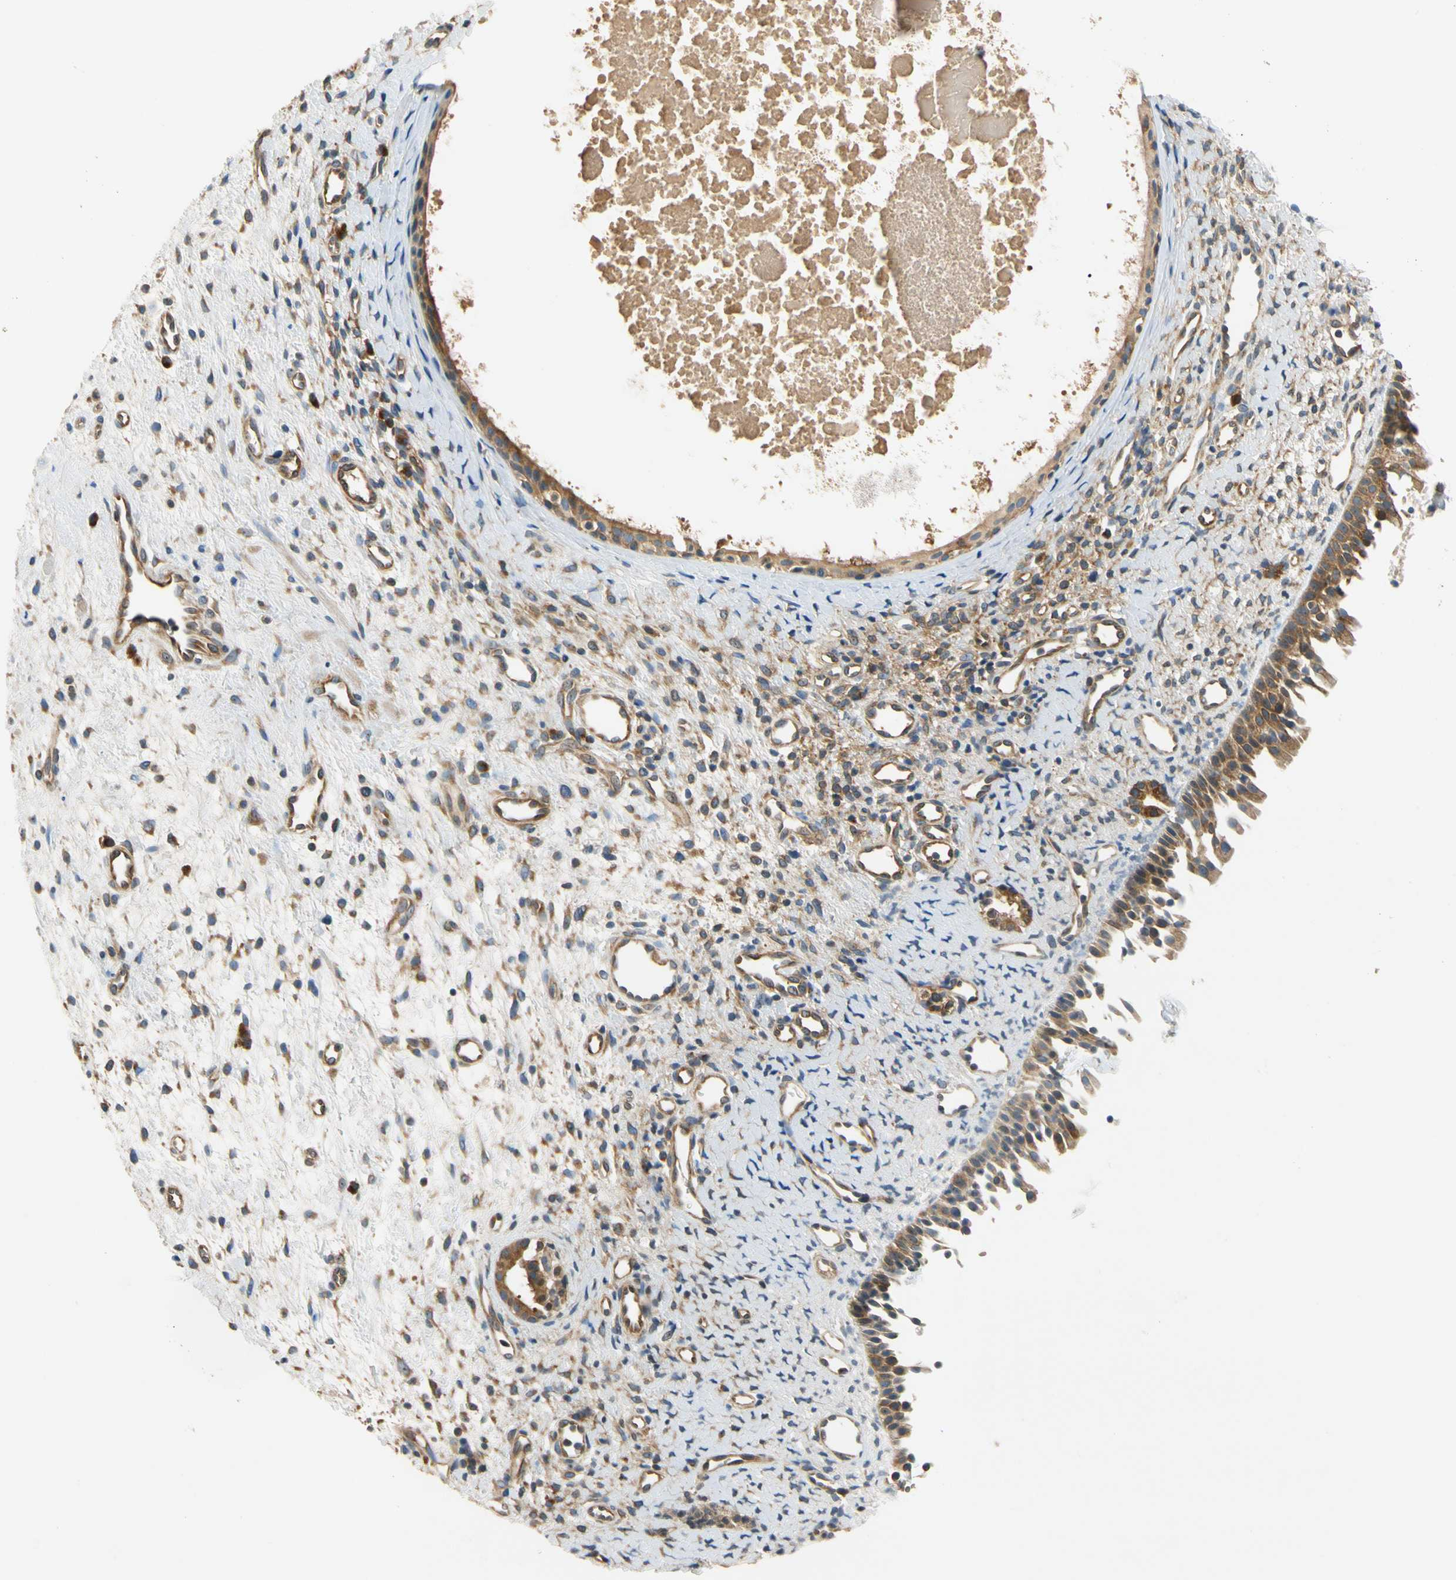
{"staining": {"intensity": "moderate", "quantity": ">75%", "location": "cytoplasmic/membranous"}, "tissue": "nasopharynx", "cell_type": "Respiratory epithelial cells", "image_type": "normal", "snomed": [{"axis": "morphology", "description": "Normal tissue, NOS"}, {"axis": "topography", "description": "Nasopharynx"}], "caption": "Protein analysis of unremarkable nasopharynx demonstrates moderate cytoplasmic/membranous staining in about >75% of respiratory epithelial cells. (DAB (3,3'-diaminobenzidine) IHC with brightfield microscopy, high magnification).", "gene": "LRRC47", "patient": {"sex": "male", "age": 22}}